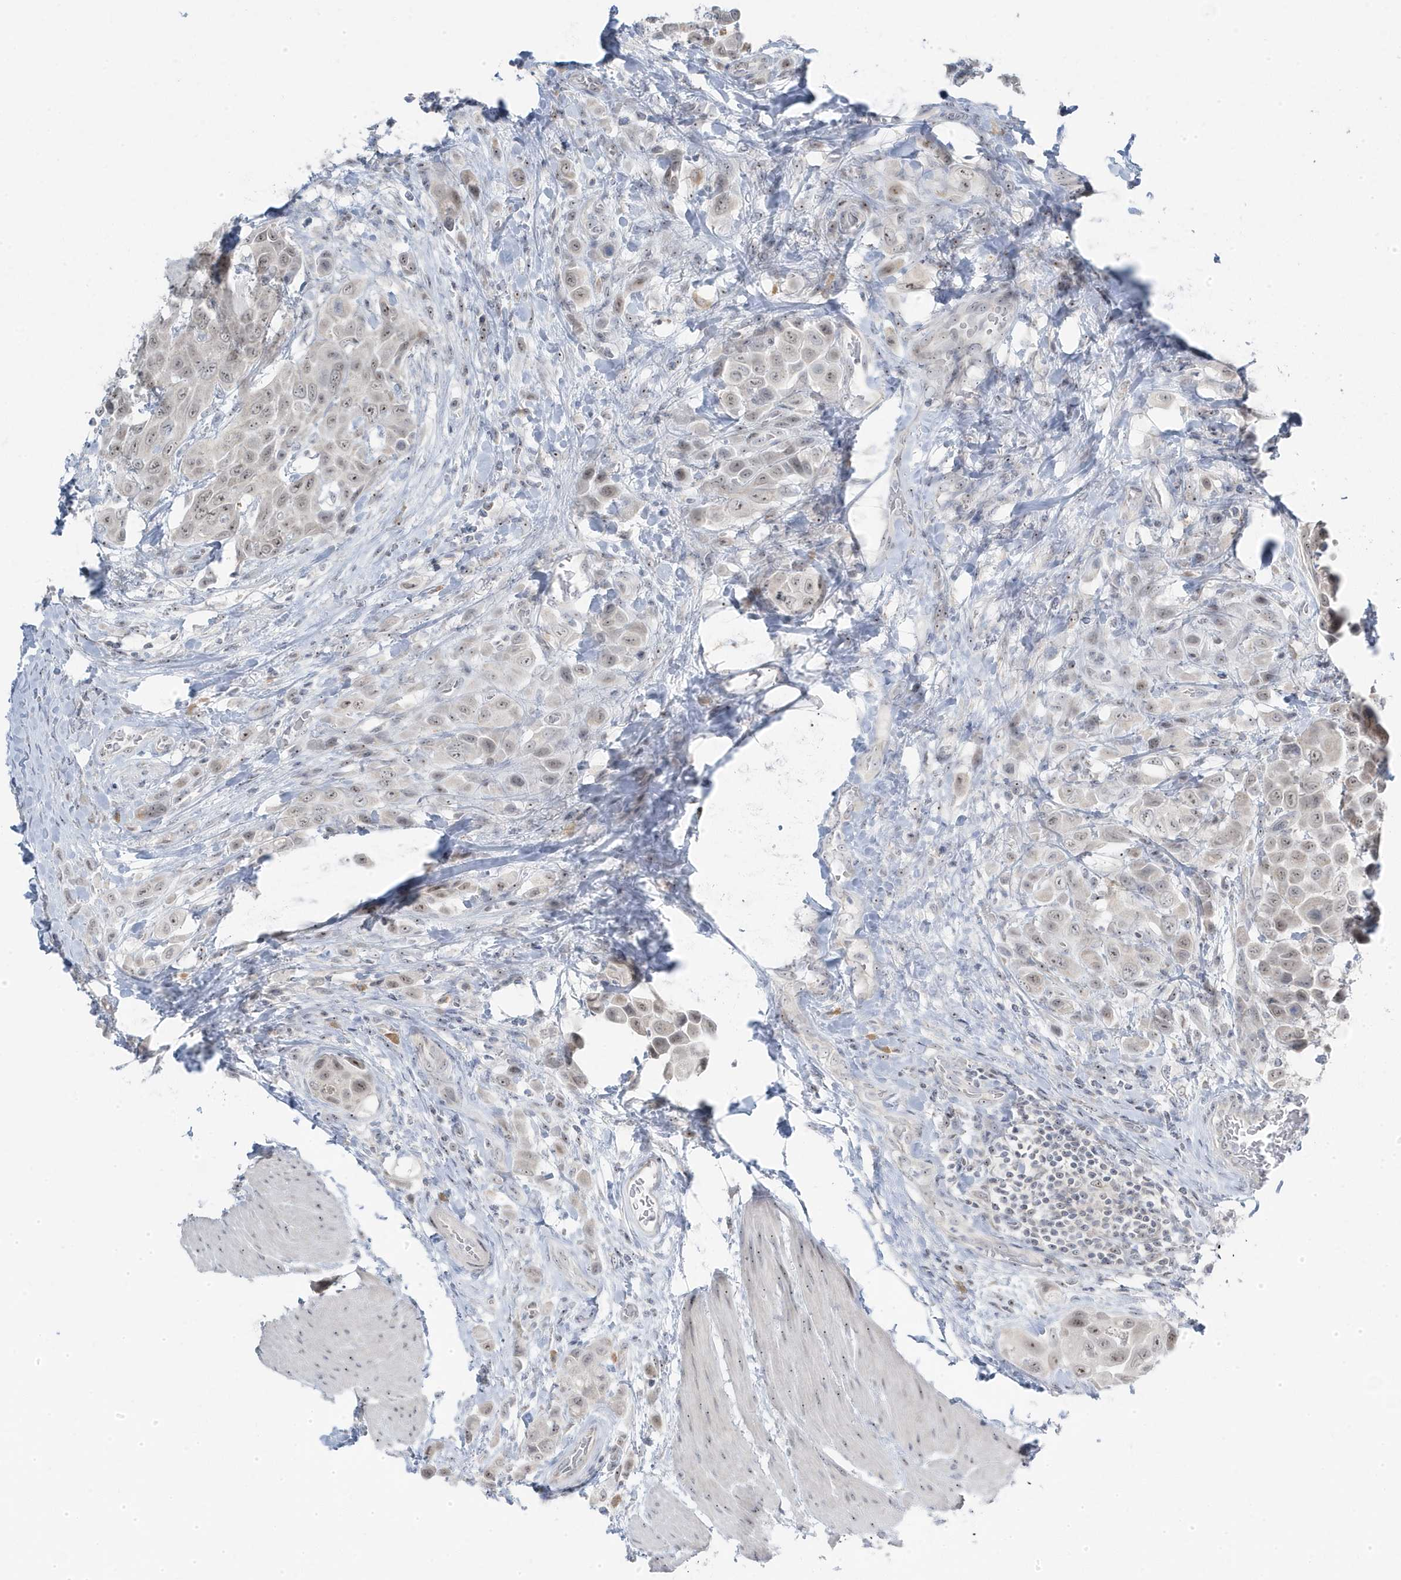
{"staining": {"intensity": "weak", "quantity": "25%-75%", "location": "nuclear"}, "tissue": "urothelial cancer", "cell_type": "Tumor cells", "image_type": "cancer", "snomed": [{"axis": "morphology", "description": "Urothelial carcinoma, High grade"}, {"axis": "topography", "description": "Urinary bladder"}], "caption": "Human urothelial carcinoma (high-grade) stained for a protein (brown) reveals weak nuclear positive staining in approximately 25%-75% of tumor cells.", "gene": "TSEN15", "patient": {"sex": "male", "age": 50}}